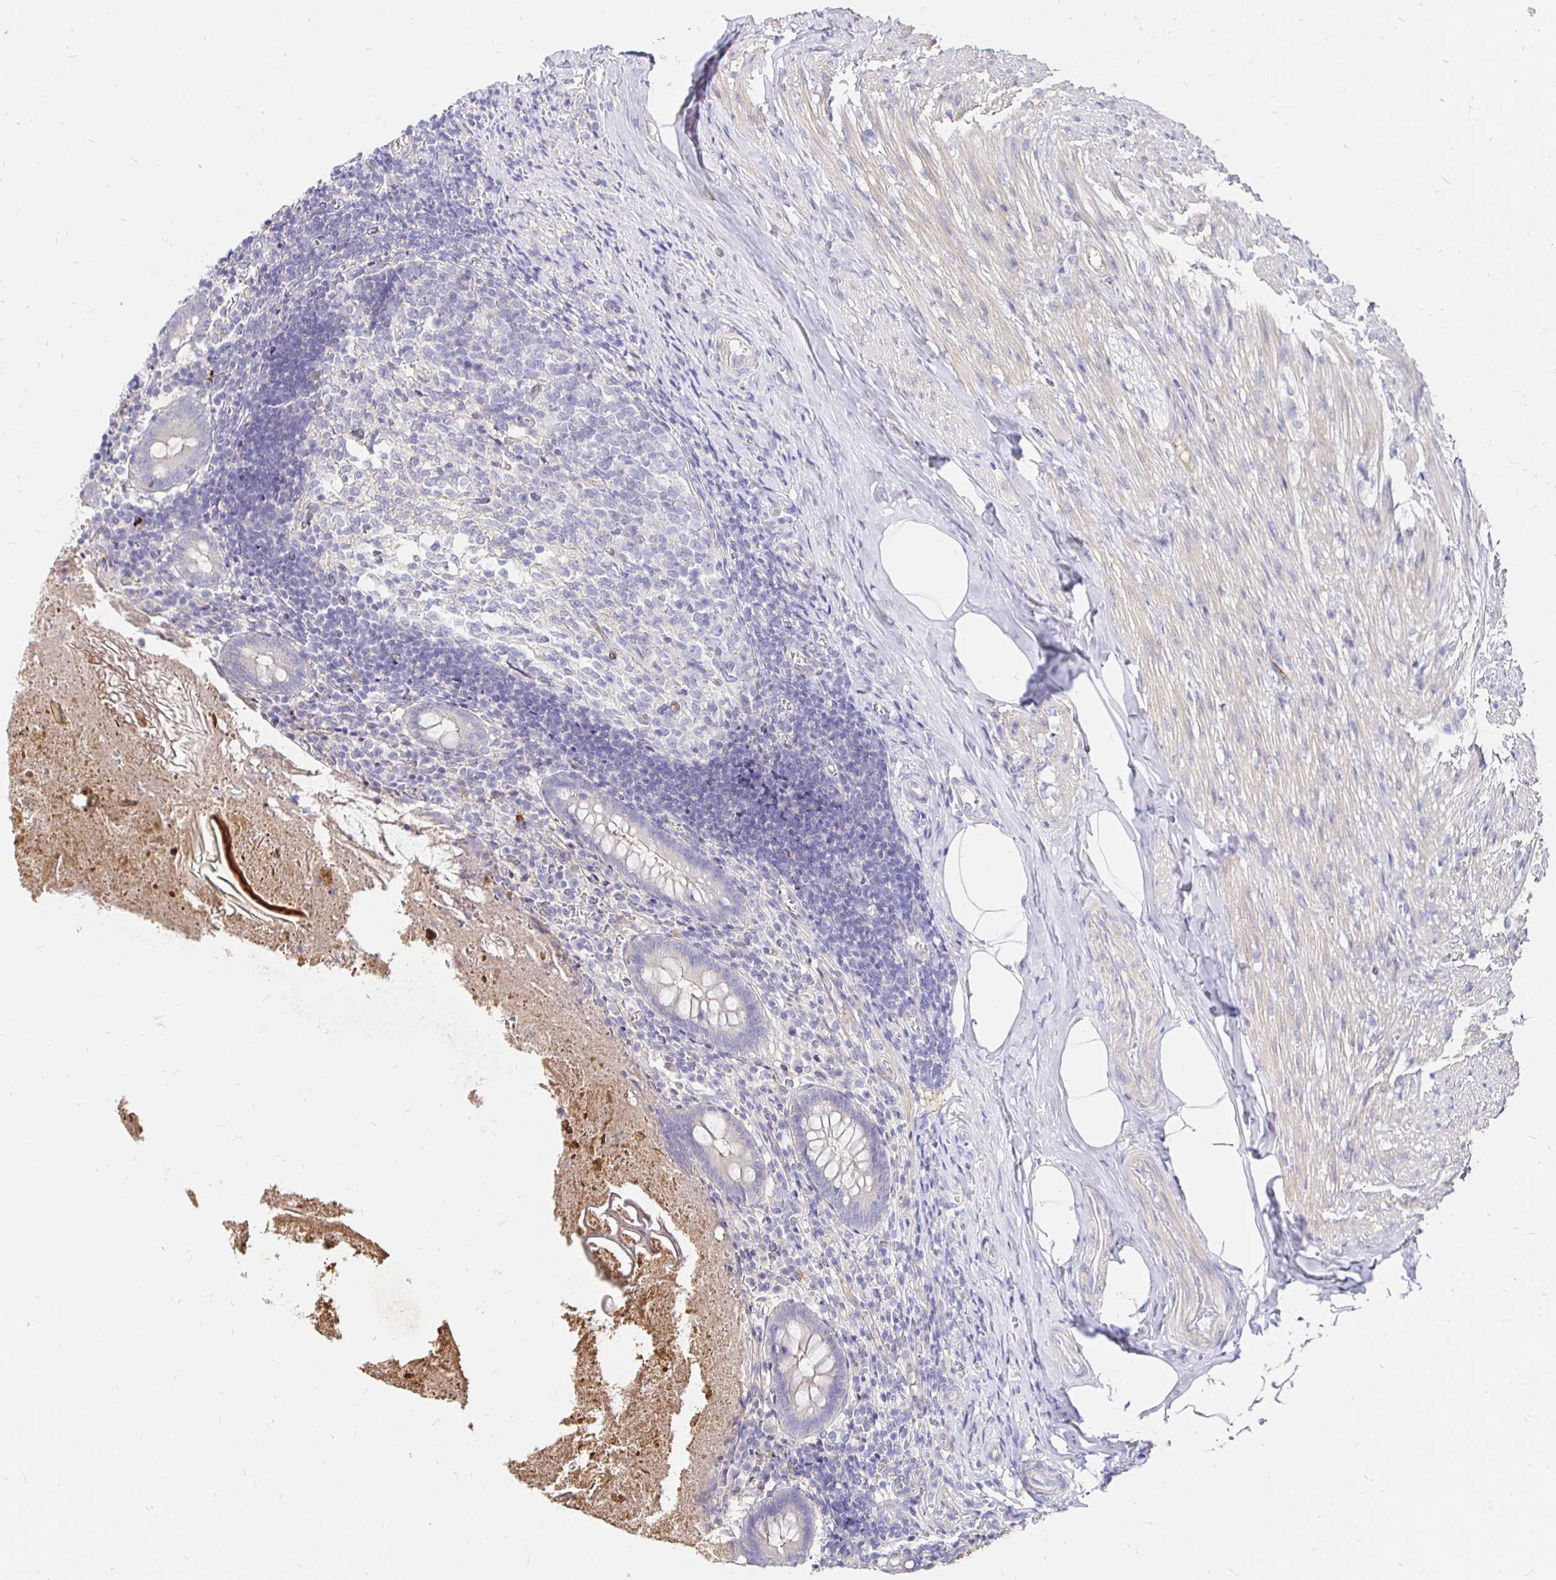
{"staining": {"intensity": "moderate", "quantity": "<25%", "location": "cytoplasmic/membranous"}, "tissue": "appendix", "cell_type": "Glandular cells", "image_type": "normal", "snomed": [{"axis": "morphology", "description": "Normal tissue, NOS"}, {"axis": "topography", "description": "Appendix"}], "caption": "This photomicrograph shows normal appendix stained with IHC to label a protein in brown. The cytoplasmic/membranous of glandular cells show moderate positivity for the protein. Nuclei are counter-stained blue.", "gene": "PALM2AKAP2", "patient": {"sex": "female", "age": 17}}